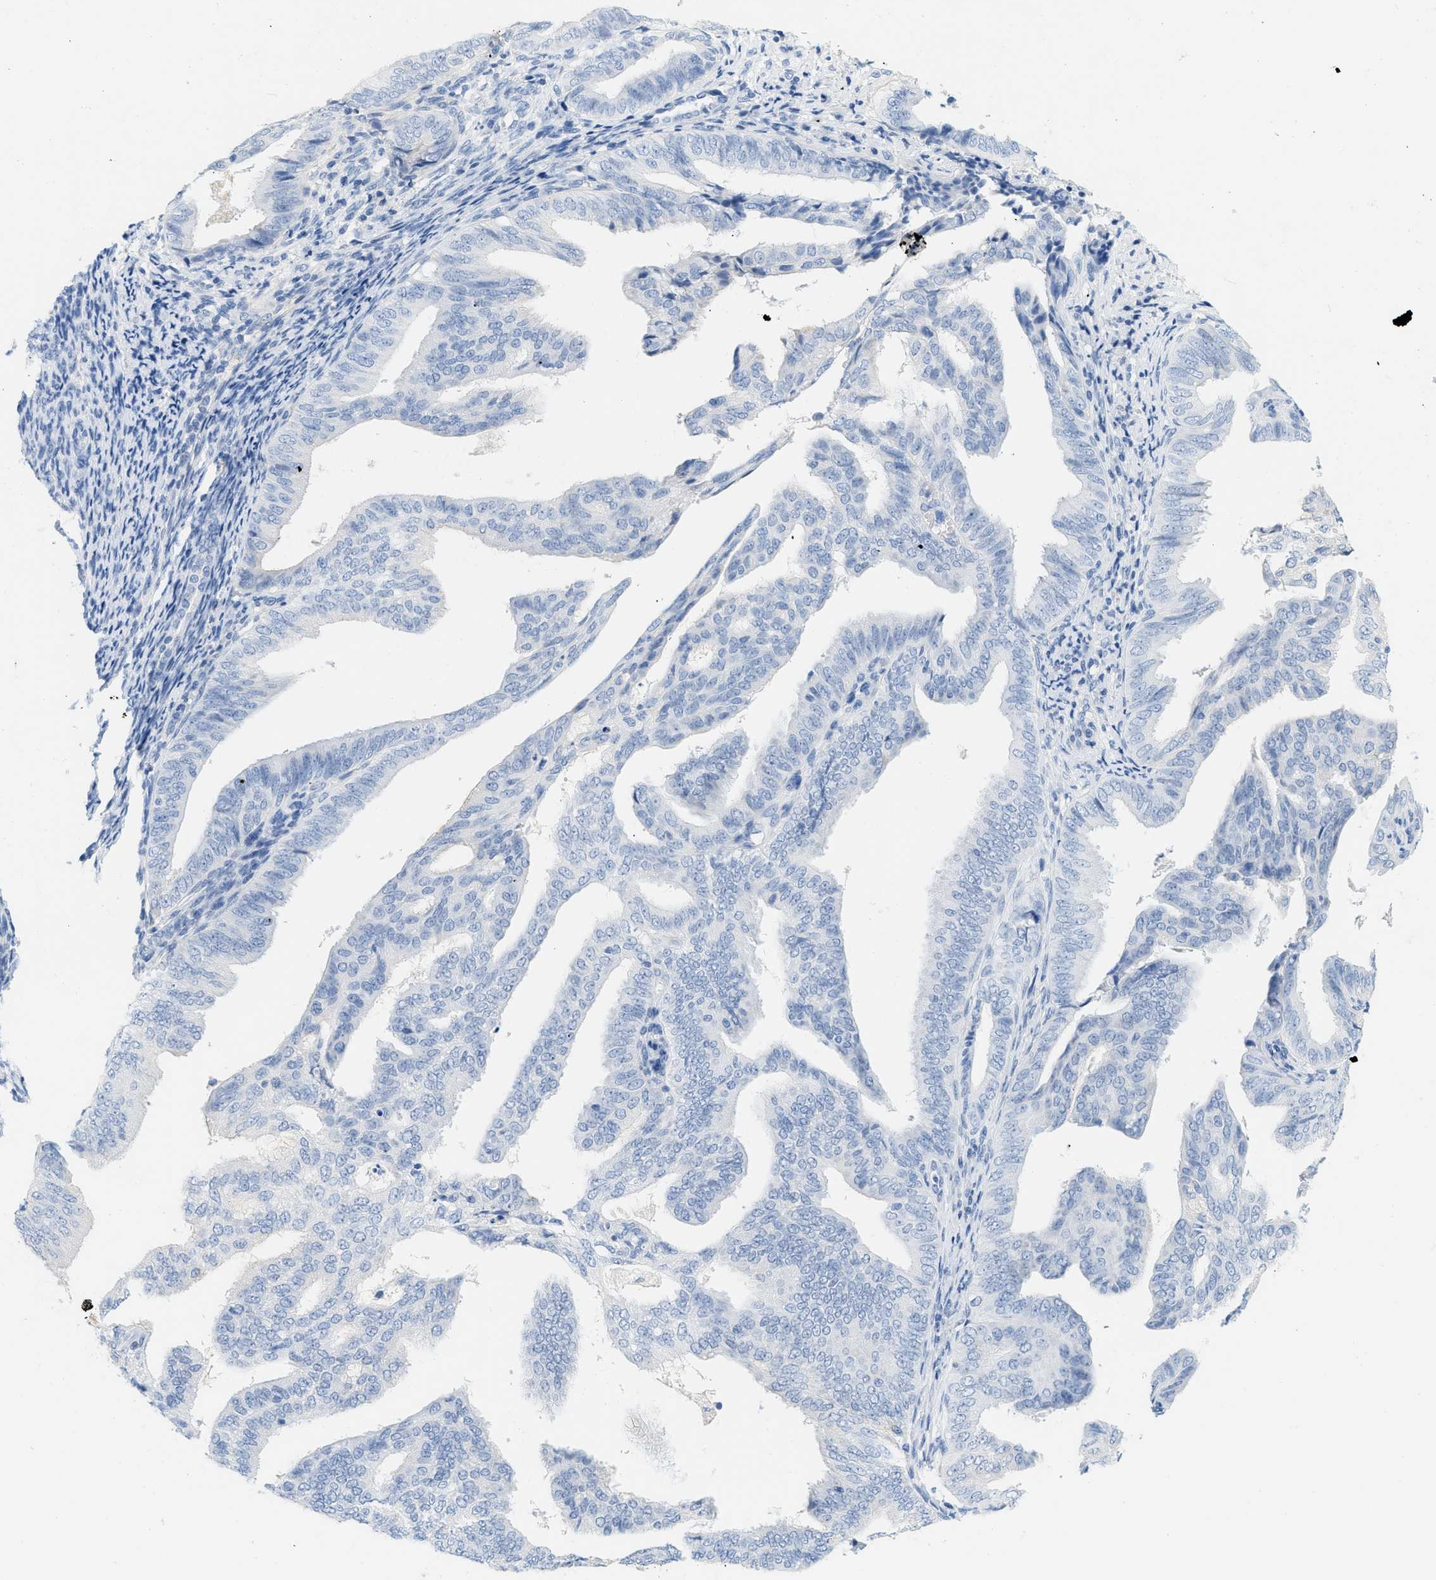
{"staining": {"intensity": "negative", "quantity": "none", "location": "none"}, "tissue": "endometrial cancer", "cell_type": "Tumor cells", "image_type": "cancer", "snomed": [{"axis": "morphology", "description": "Adenocarcinoma, NOS"}, {"axis": "topography", "description": "Endometrium"}], "caption": "DAB (3,3'-diaminobenzidine) immunohistochemical staining of human endometrial adenocarcinoma exhibits no significant expression in tumor cells.", "gene": "PAPPA", "patient": {"sex": "female", "age": 58}}